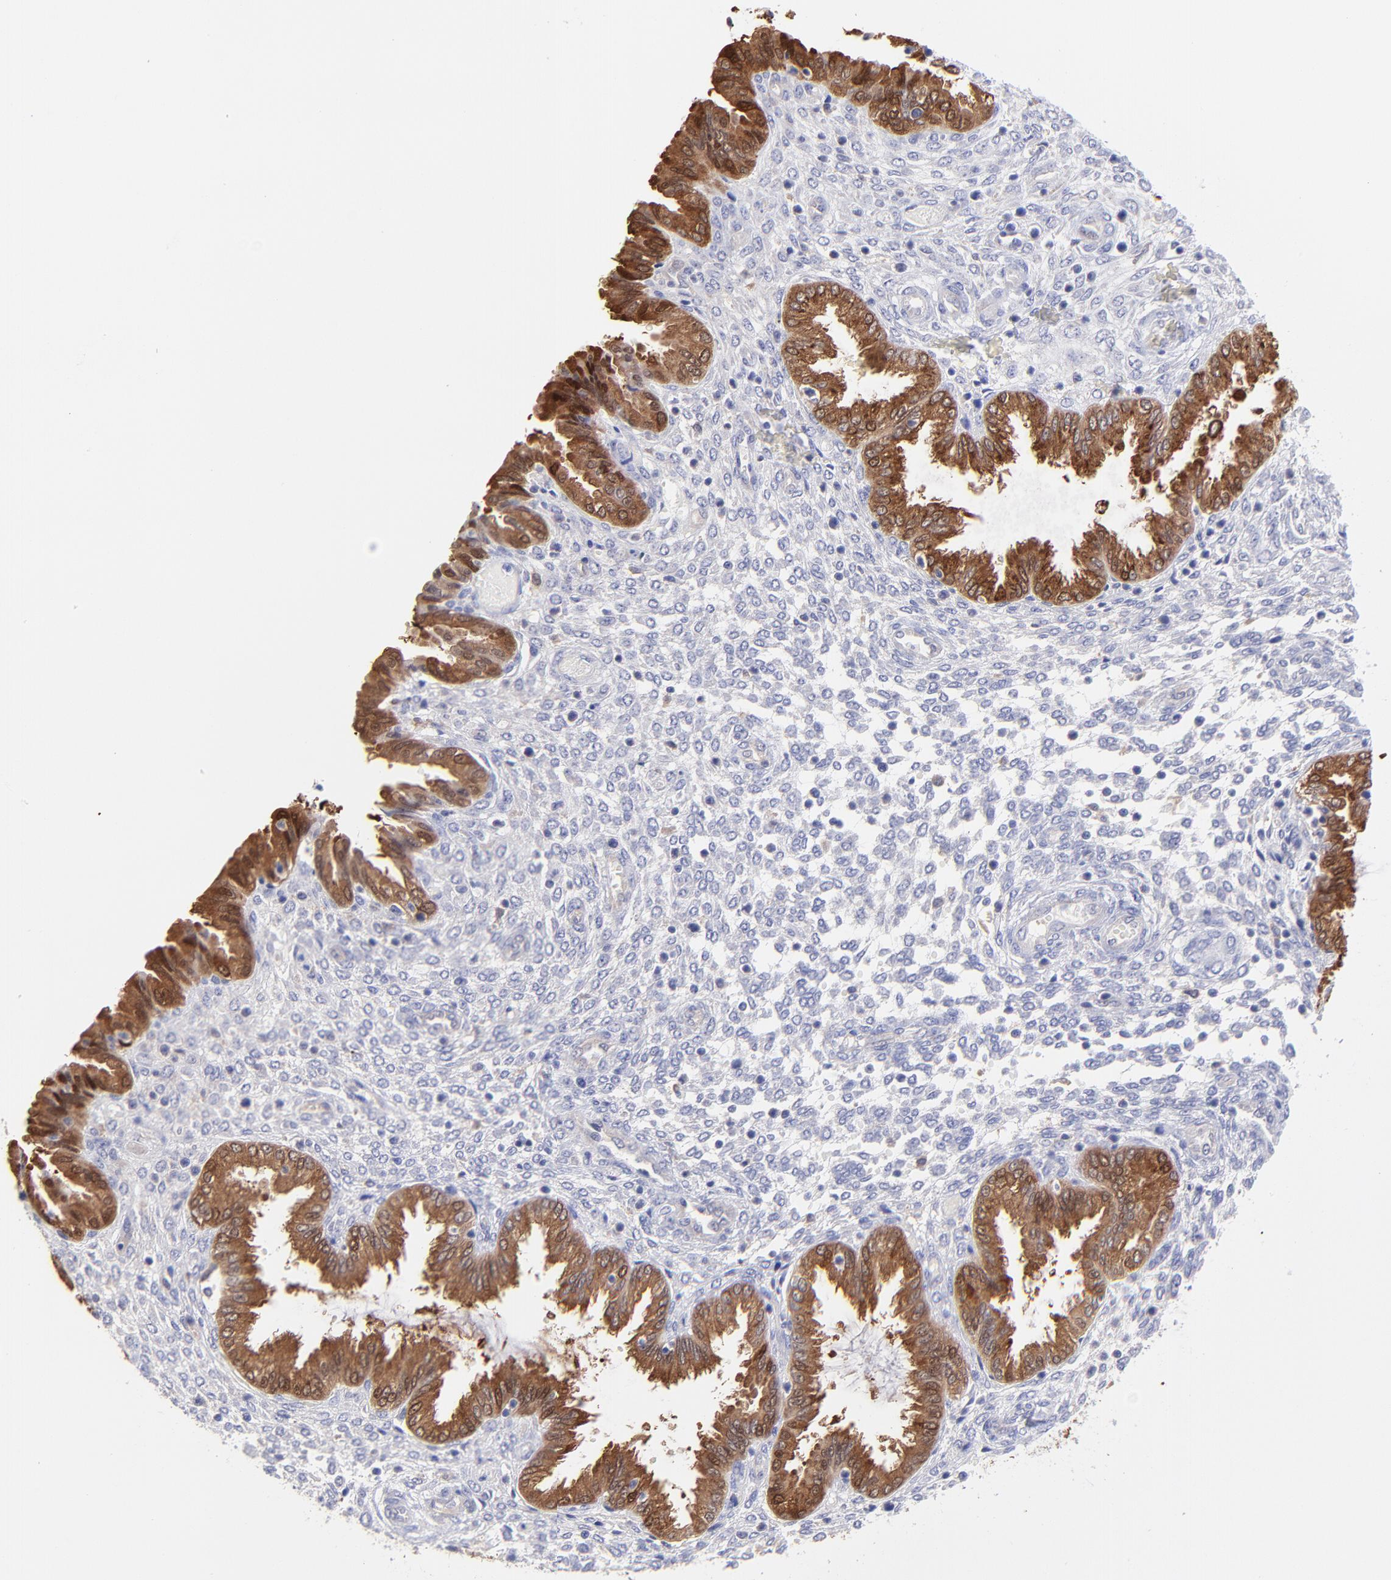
{"staining": {"intensity": "negative", "quantity": "none", "location": "none"}, "tissue": "endometrium", "cell_type": "Cells in endometrial stroma", "image_type": "normal", "snomed": [{"axis": "morphology", "description": "Normal tissue, NOS"}, {"axis": "topography", "description": "Endometrium"}], "caption": "Immunohistochemistry of unremarkable human endometrium demonstrates no expression in cells in endometrial stroma.", "gene": "HYAL1", "patient": {"sex": "female", "age": 33}}